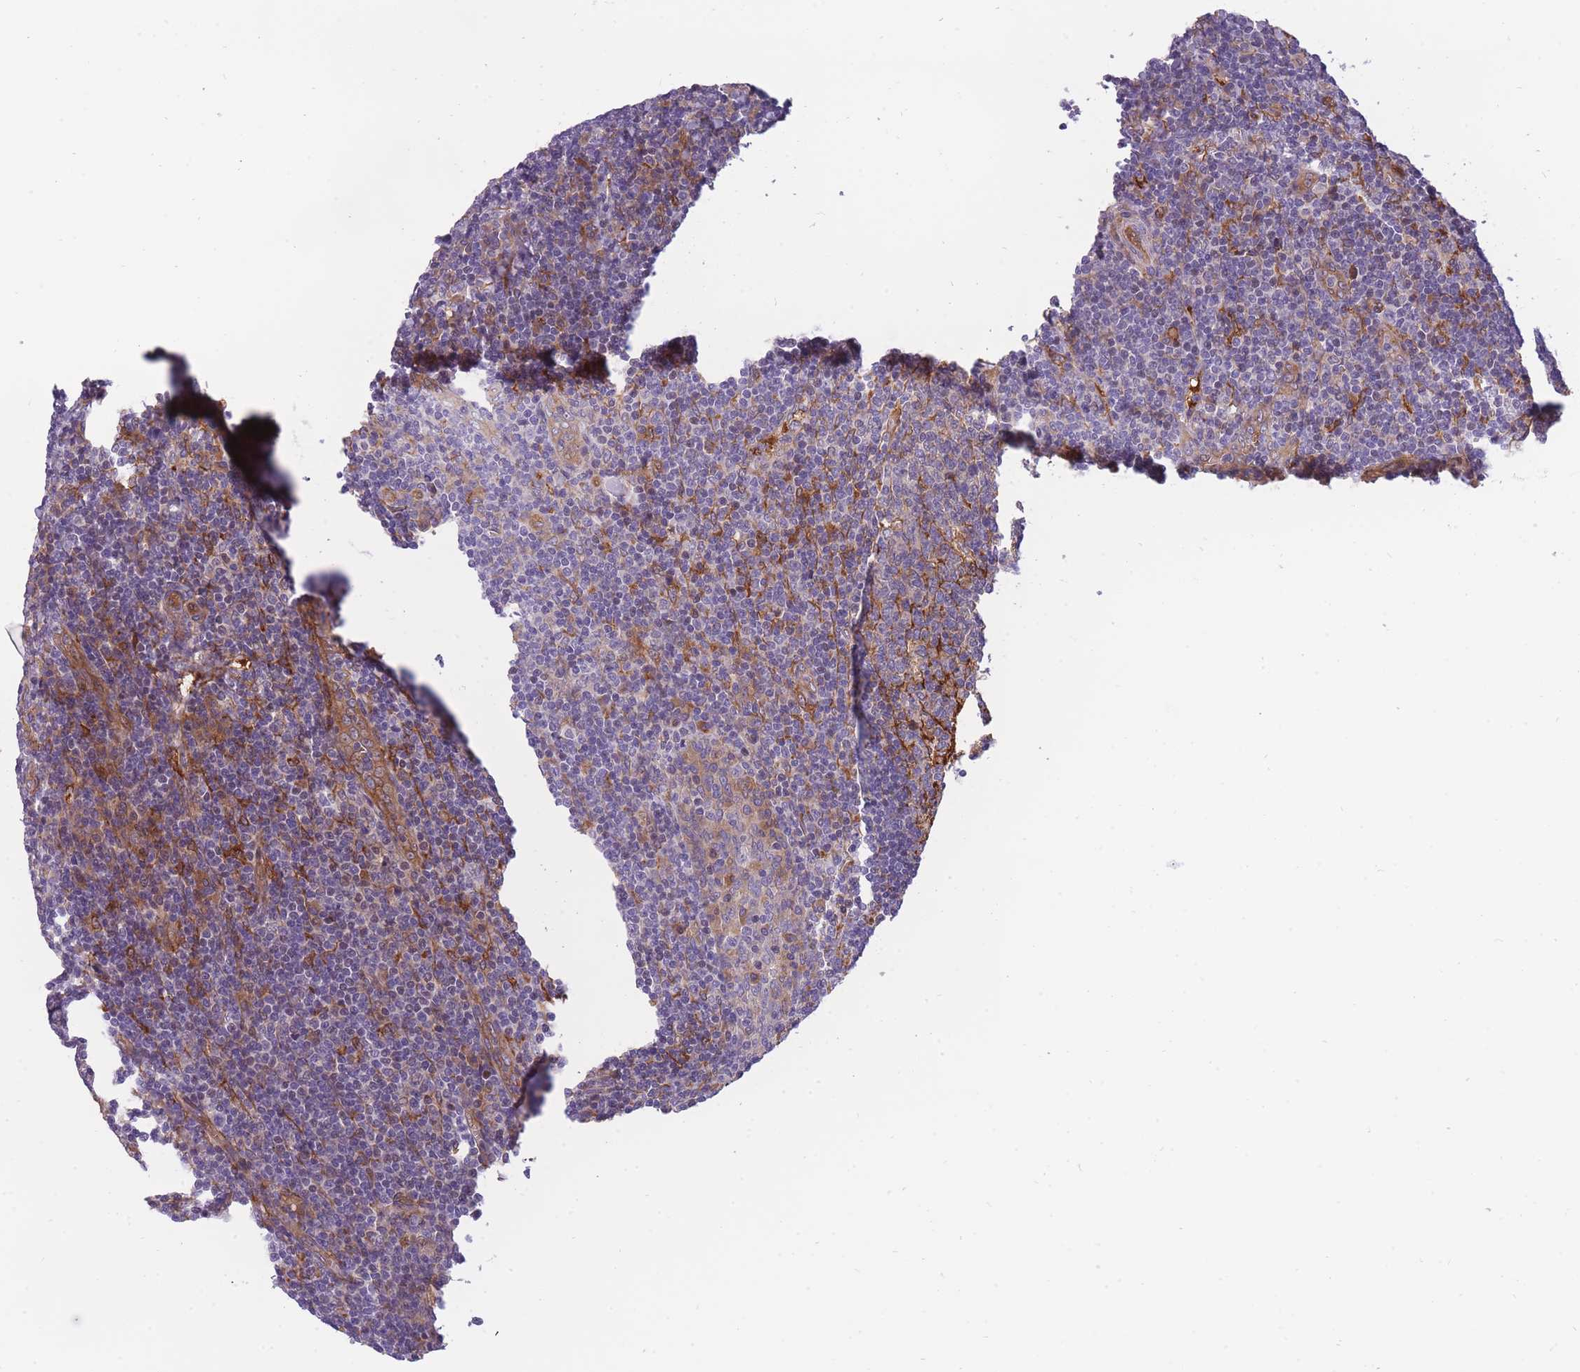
{"staining": {"intensity": "weak", "quantity": "25%-75%", "location": "cytoplasmic/membranous"}, "tissue": "tonsil", "cell_type": "Germinal center cells", "image_type": "normal", "snomed": [{"axis": "morphology", "description": "Normal tissue, NOS"}, {"axis": "topography", "description": "Tonsil"}], "caption": "Protein expression analysis of benign tonsil exhibits weak cytoplasmic/membranous positivity in about 25%-75% of germinal center cells. (IHC, brightfield microscopy, high magnification).", "gene": "CRYGN", "patient": {"sex": "male", "age": 17}}